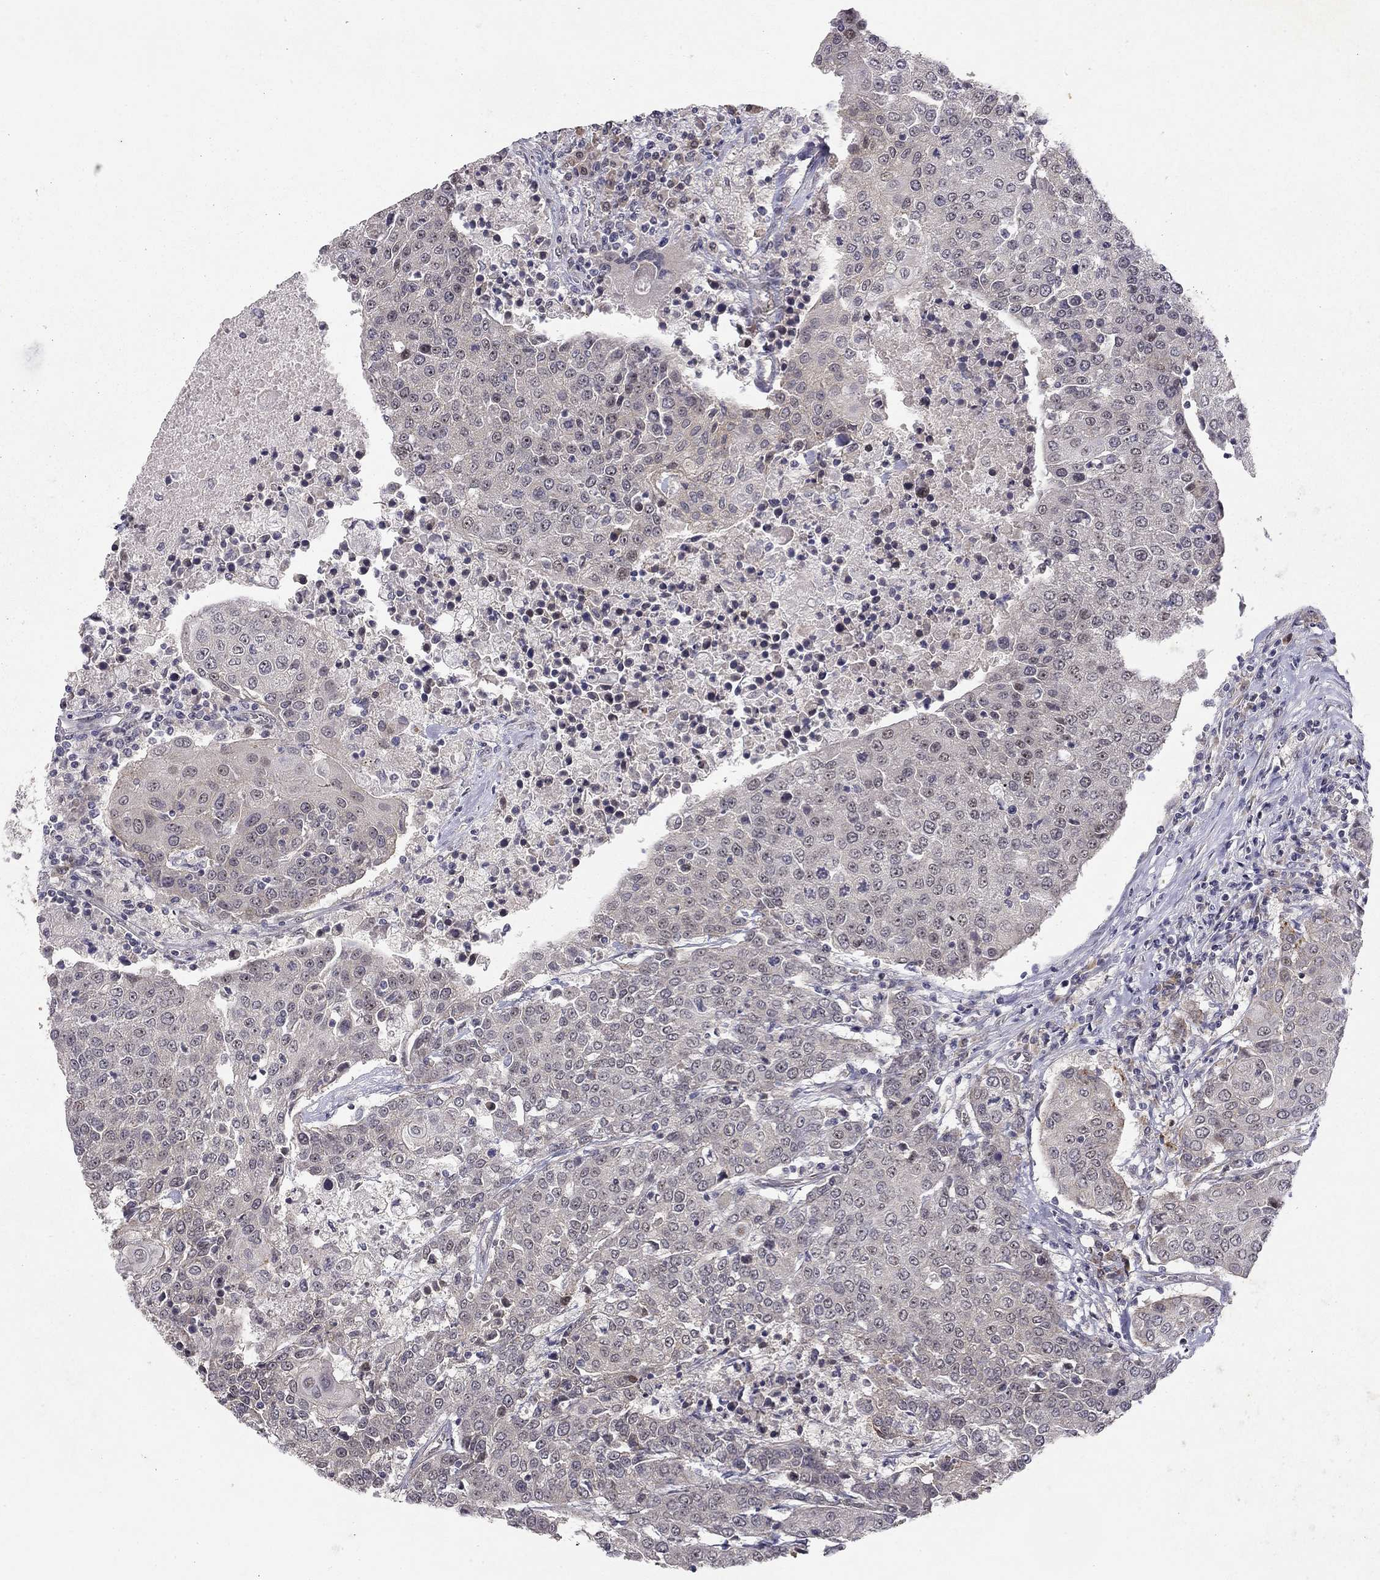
{"staining": {"intensity": "negative", "quantity": "none", "location": "none"}, "tissue": "urothelial cancer", "cell_type": "Tumor cells", "image_type": "cancer", "snomed": [{"axis": "morphology", "description": "Urothelial carcinoma, High grade"}, {"axis": "topography", "description": "Urinary bladder"}], "caption": "This is an immunohistochemistry photomicrograph of urothelial cancer. There is no staining in tumor cells.", "gene": "STXBP6", "patient": {"sex": "female", "age": 85}}